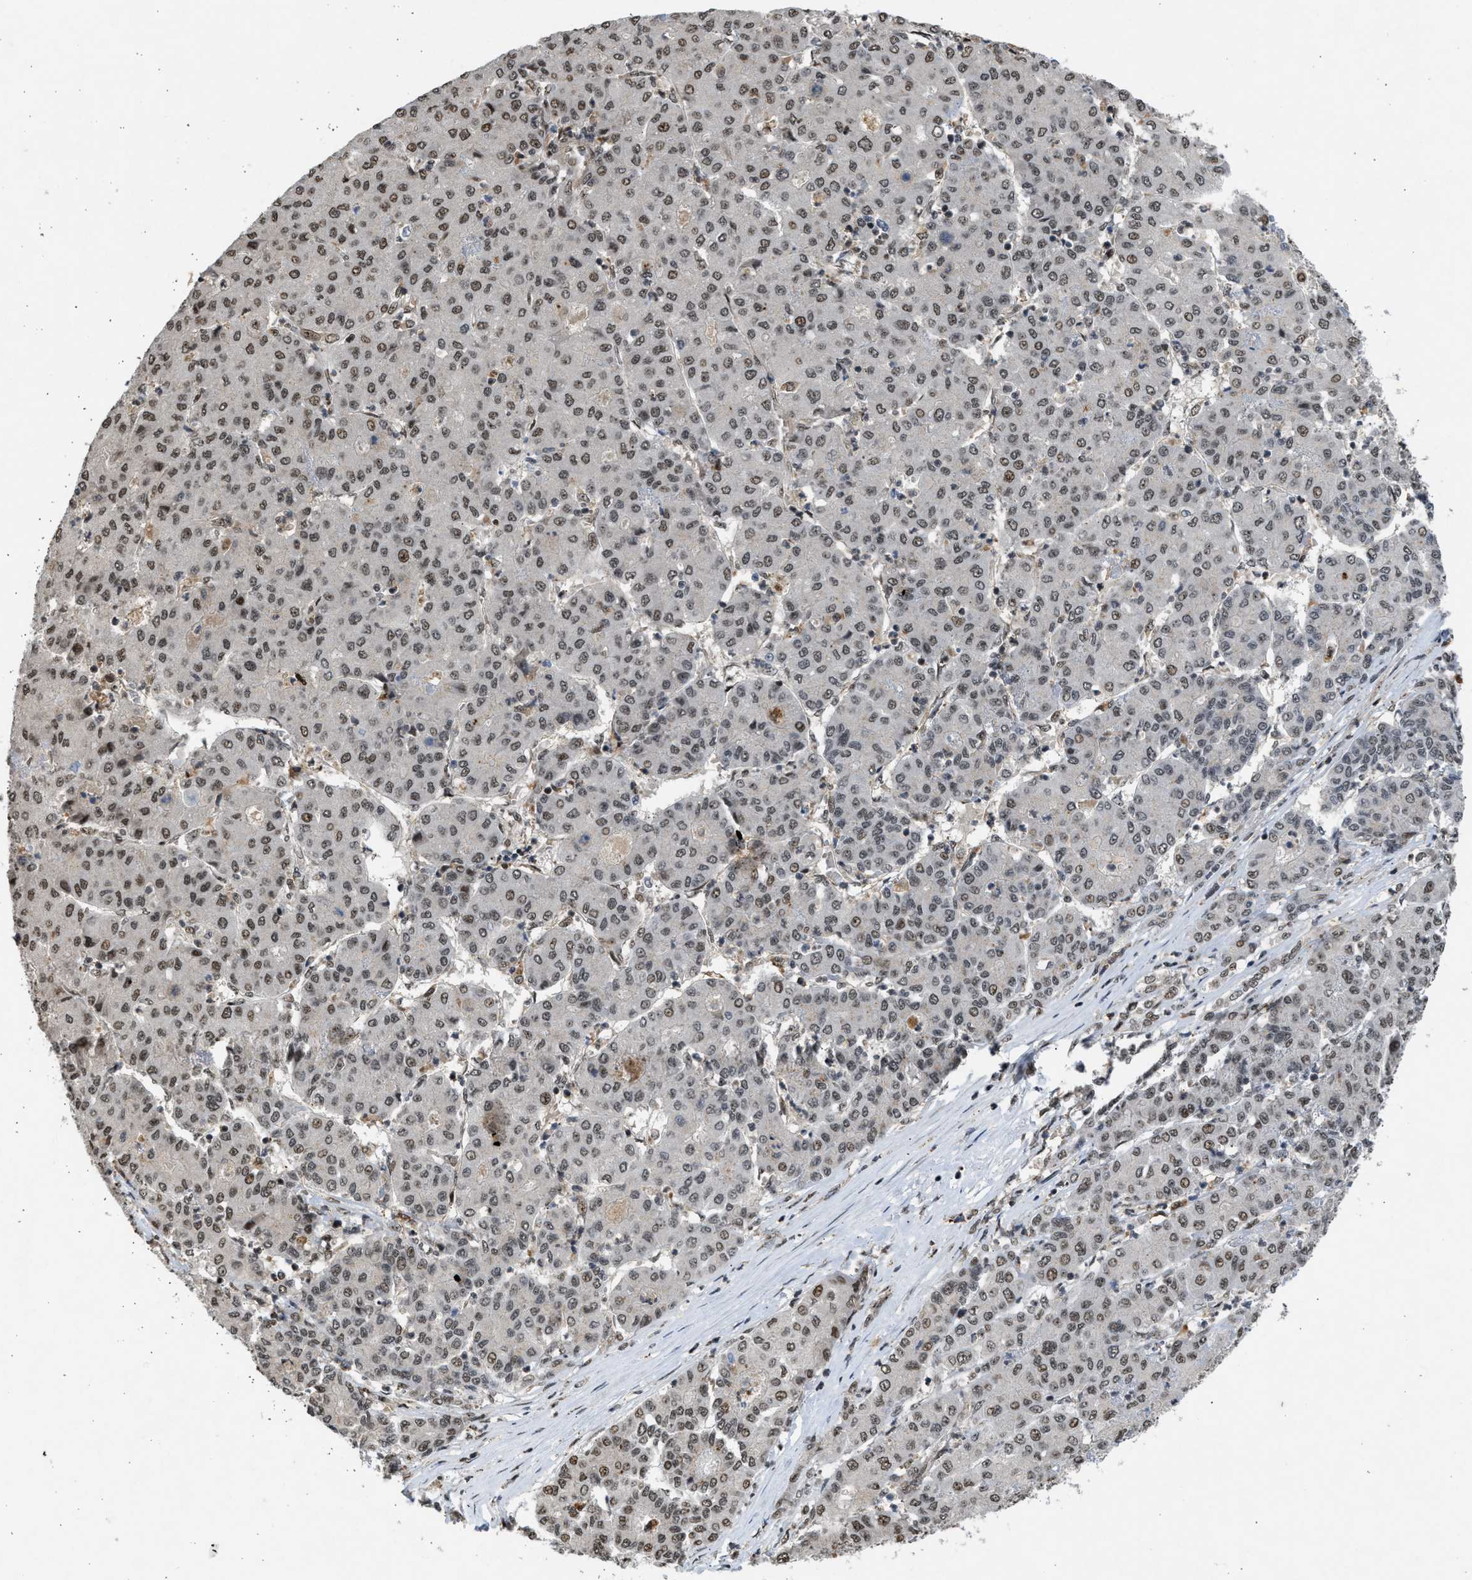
{"staining": {"intensity": "moderate", "quantity": ">75%", "location": "nuclear"}, "tissue": "liver cancer", "cell_type": "Tumor cells", "image_type": "cancer", "snomed": [{"axis": "morphology", "description": "Carcinoma, Hepatocellular, NOS"}, {"axis": "topography", "description": "Liver"}], "caption": "The histopathology image exhibits staining of liver cancer (hepatocellular carcinoma), revealing moderate nuclear protein positivity (brown color) within tumor cells.", "gene": "TFDP2", "patient": {"sex": "male", "age": 65}}